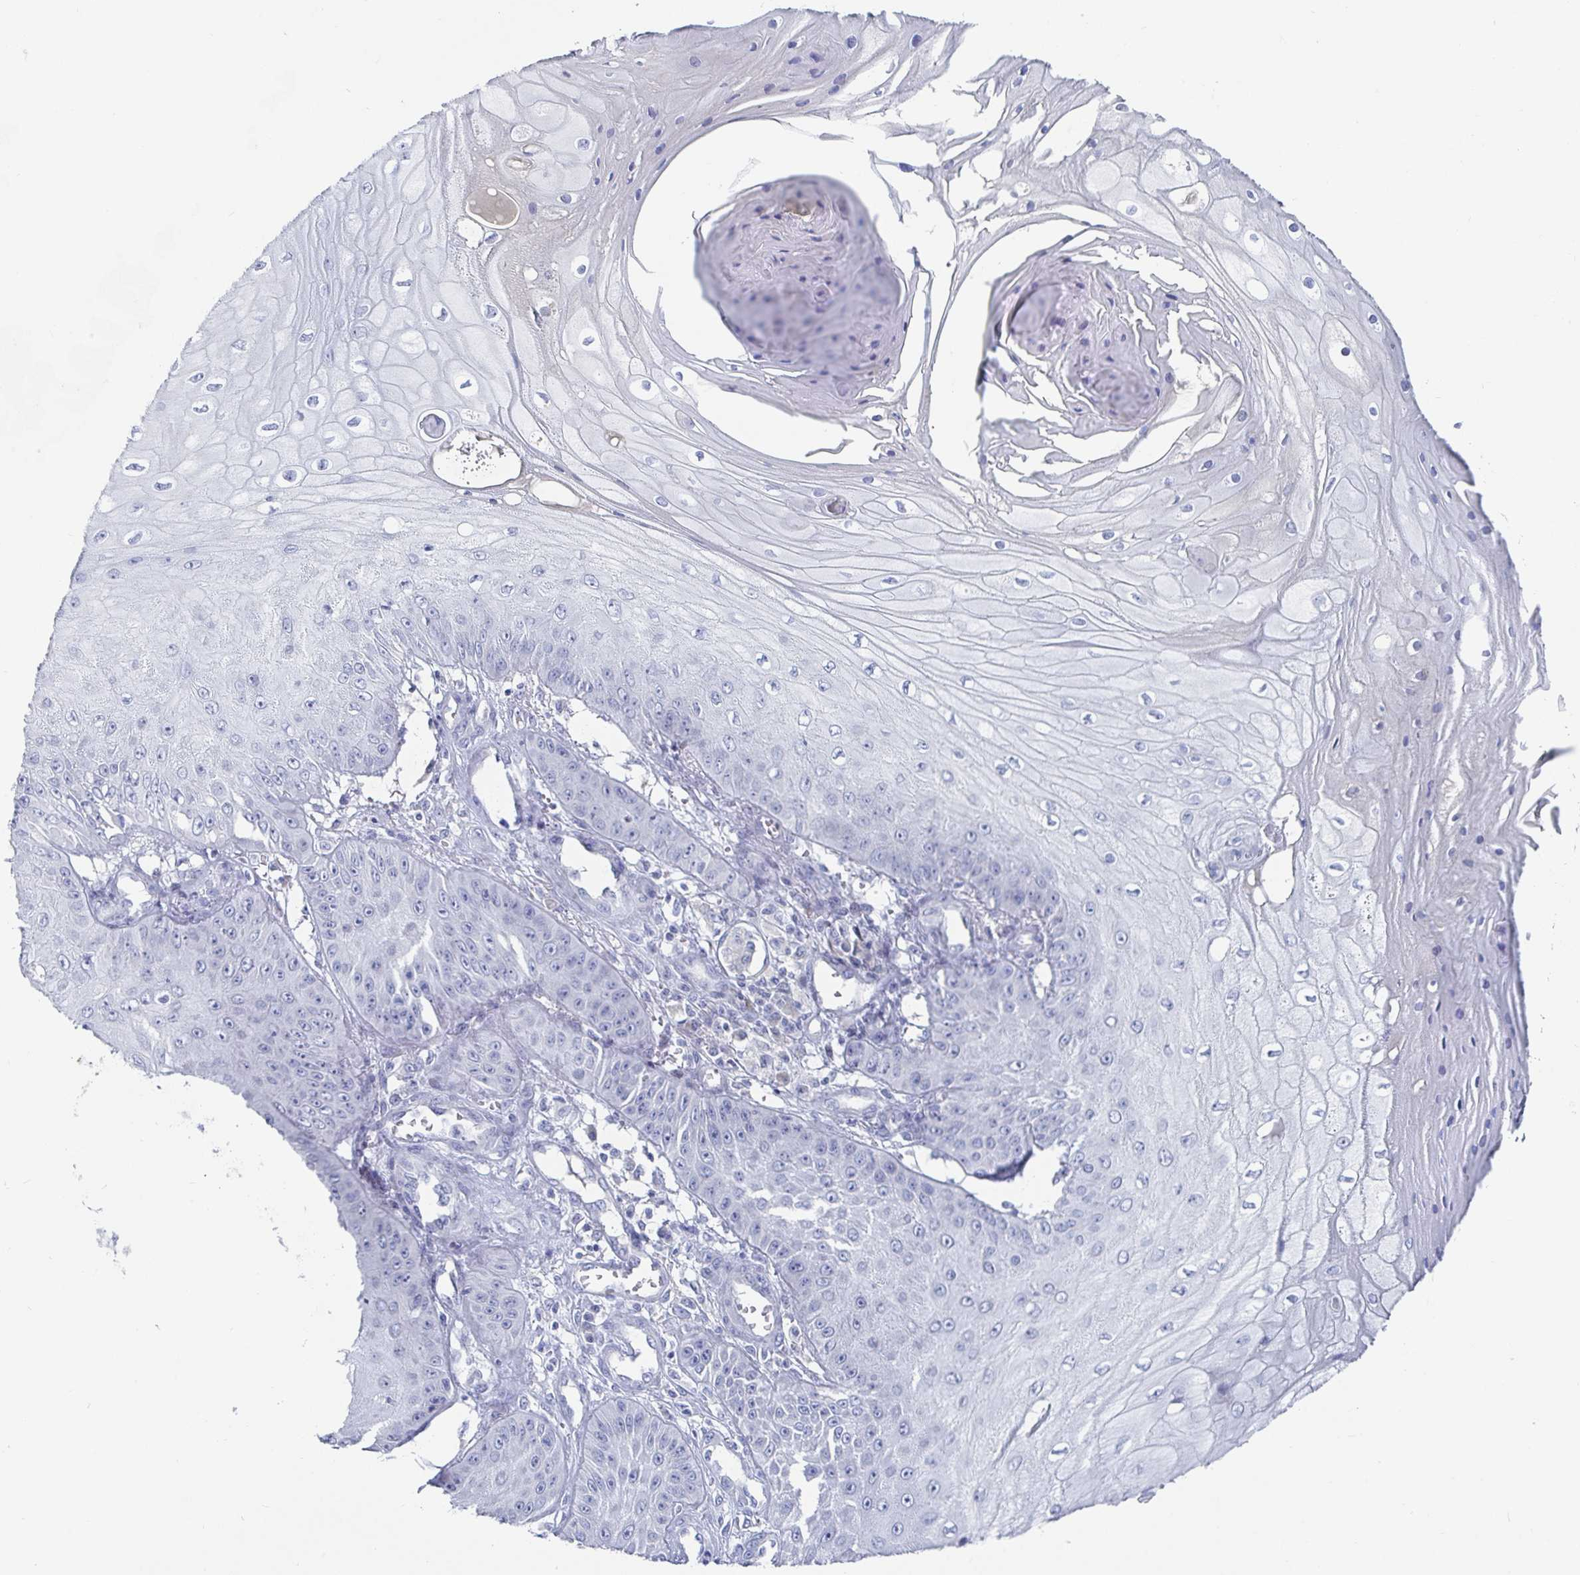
{"staining": {"intensity": "negative", "quantity": "none", "location": "none"}, "tissue": "skin cancer", "cell_type": "Tumor cells", "image_type": "cancer", "snomed": [{"axis": "morphology", "description": "Squamous cell carcinoma, NOS"}, {"axis": "topography", "description": "Skin"}], "caption": "Immunohistochemistry of skin cancer (squamous cell carcinoma) displays no expression in tumor cells.", "gene": "ZNF430", "patient": {"sex": "male", "age": 70}}